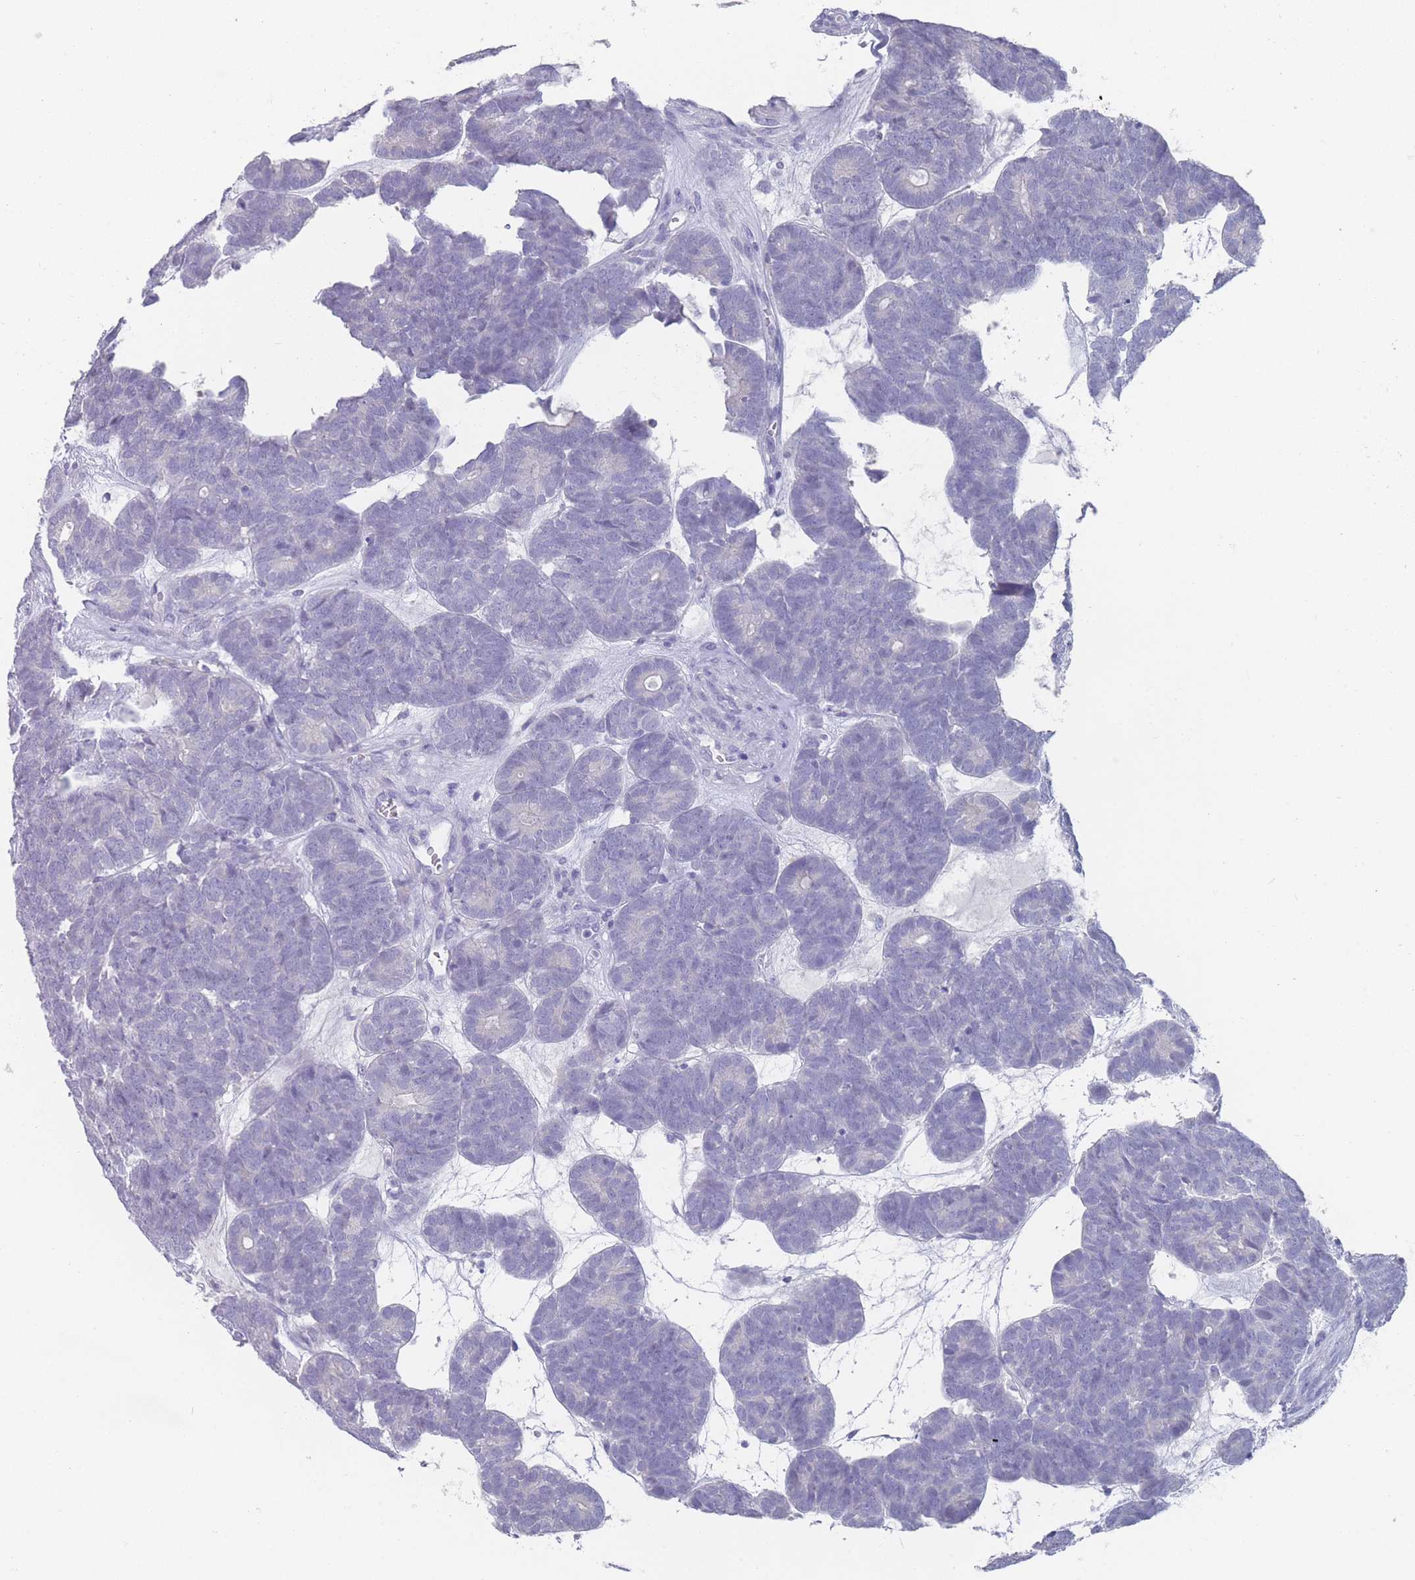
{"staining": {"intensity": "negative", "quantity": "none", "location": "none"}, "tissue": "head and neck cancer", "cell_type": "Tumor cells", "image_type": "cancer", "snomed": [{"axis": "morphology", "description": "Adenocarcinoma, NOS"}, {"axis": "topography", "description": "Head-Neck"}], "caption": "Head and neck cancer was stained to show a protein in brown. There is no significant expression in tumor cells.", "gene": "CYP51A1", "patient": {"sex": "female", "age": 81}}